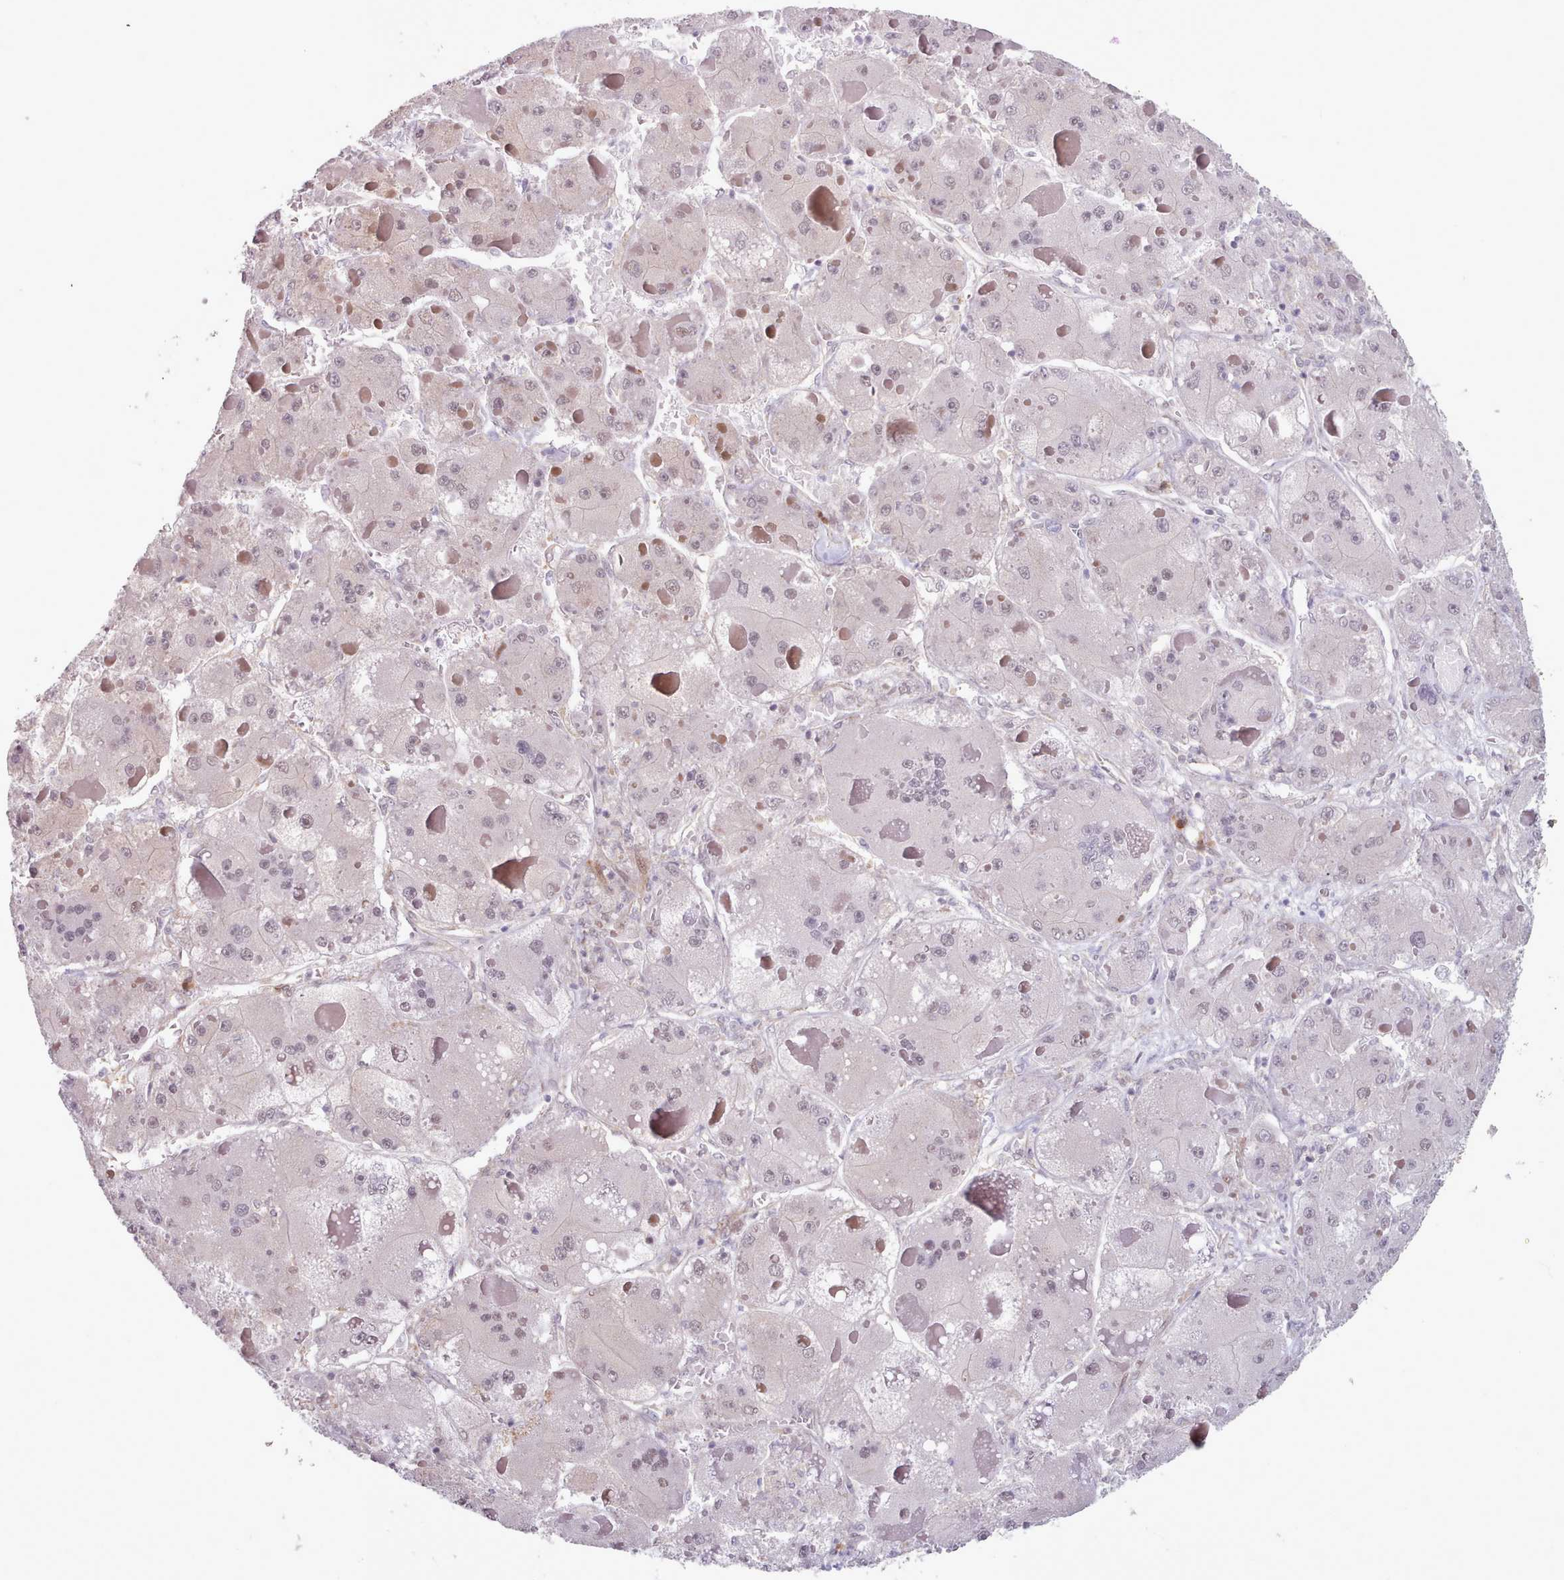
{"staining": {"intensity": "negative", "quantity": "none", "location": "none"}, "tissue": "liver cancer", "cell_type": "Tumor cells", "image_type": "cancer", "snomed": [{"axis": "morphology", "description": "Carcinoma, Hepatocellular, NOS"}, {"axis": "topography", "description": "Liver"}], "caption": "Immunohistochemistry (IHC) of human hepatocellular carcinoma (liver) shows no expression in tumor cells. (Stains: DAB immunohistochemistry with hematoxylin counter stain, Microscopy: brightfield microscopy at high magnification).", "gene": "CES3", "patient": {"sex": "female", "age": 73}}